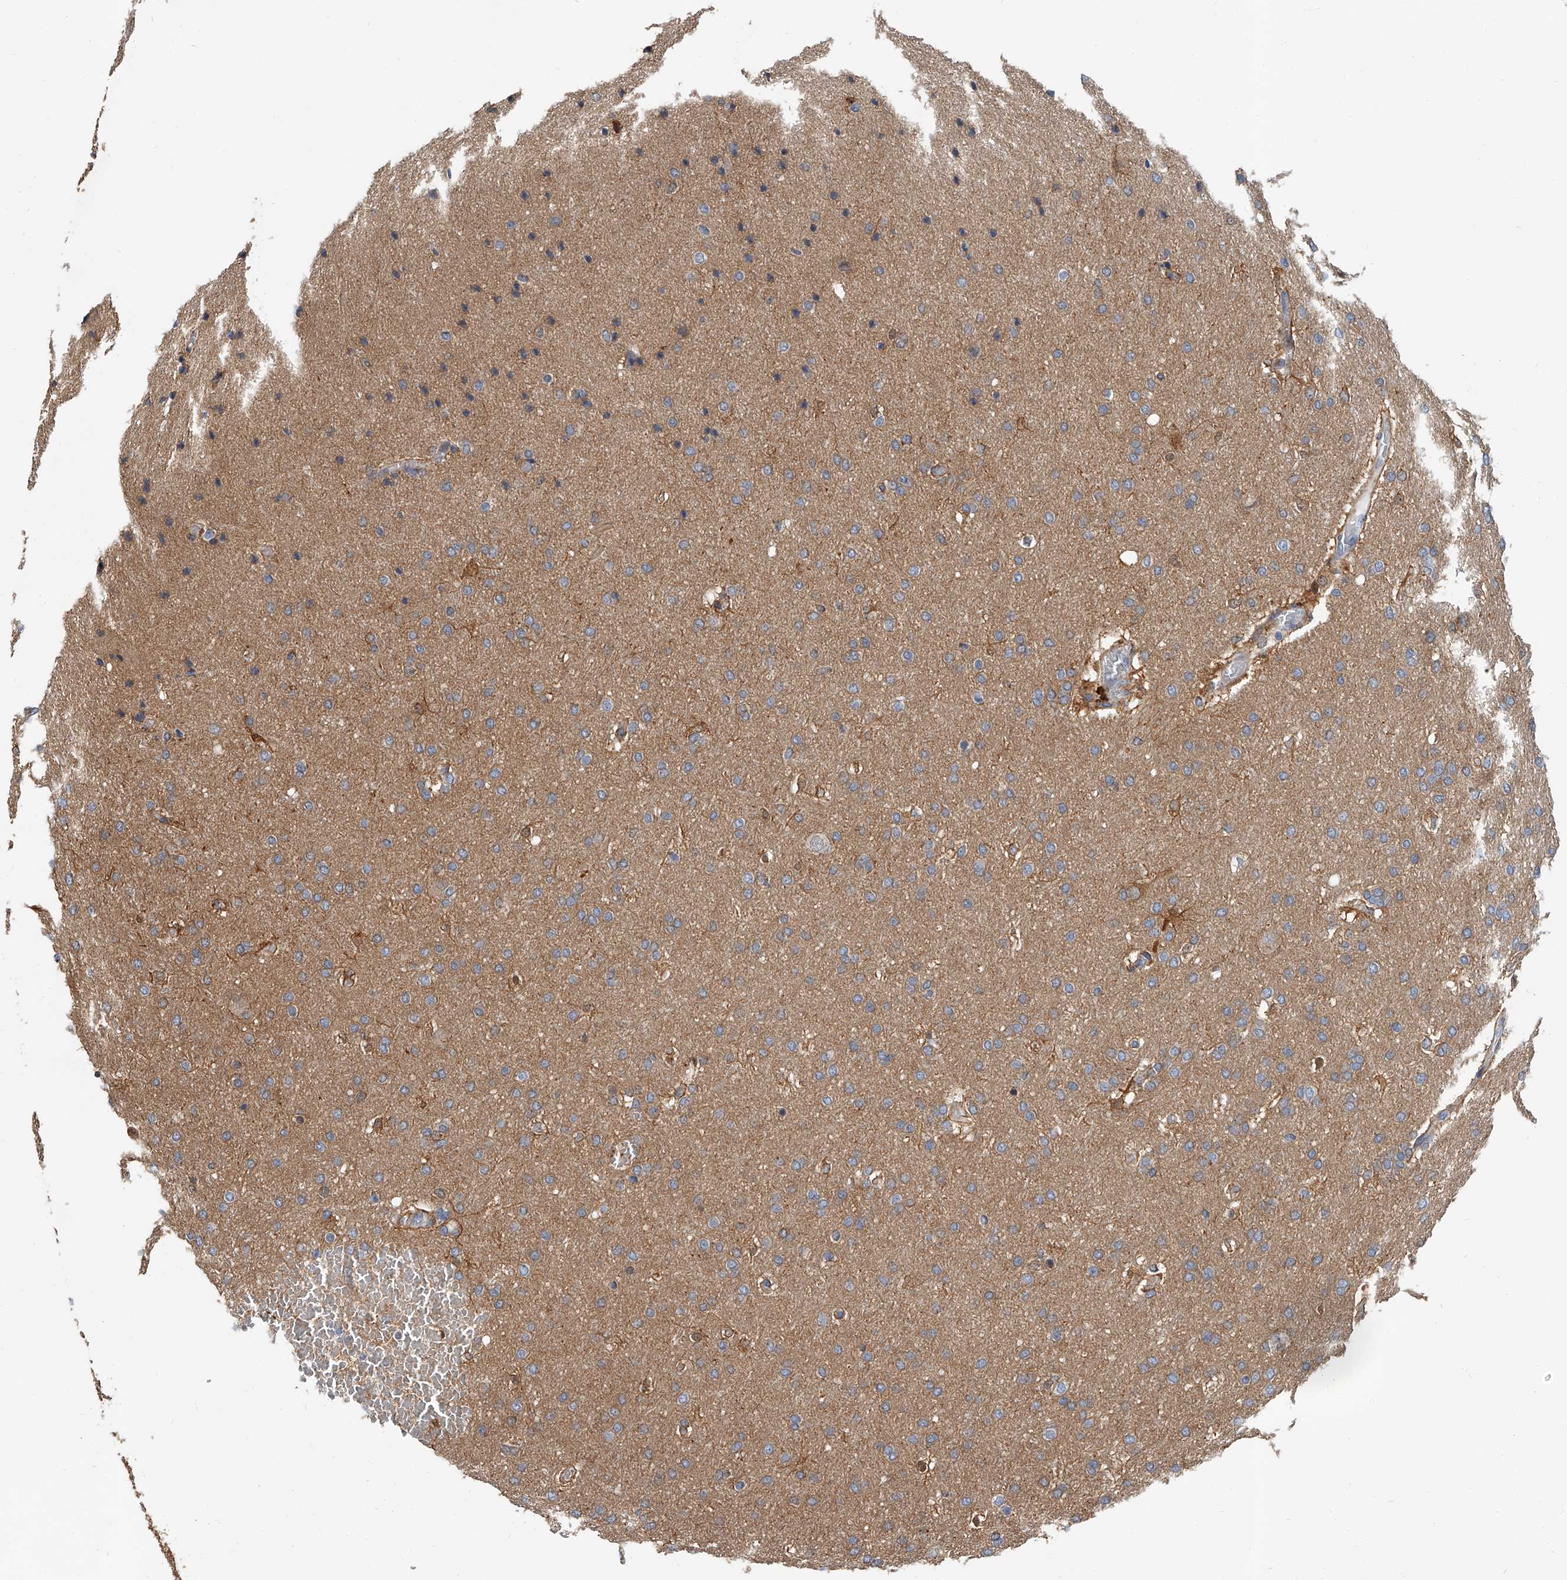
{"staining": {"intensity": "weak", "quantity": "25%-75%", "location": "cytoplasmic/membranous"}, "tissue": "glioma", "cell_type": "Tumor cells", "image_type": "cancer", "snomed": [{"axis": "morphology", "description": "Glioma, malignant, Low grade"}, {"axis": "topography", "description": "Brain"}], "caption": "Immunohistochemistry of human glioma displays low levels of weak cytoplasmic/membranous expression in approximately 25%-75% of tumor cells.", "gene": "CD200", "patient": {"sex": "female", "age": 37}}